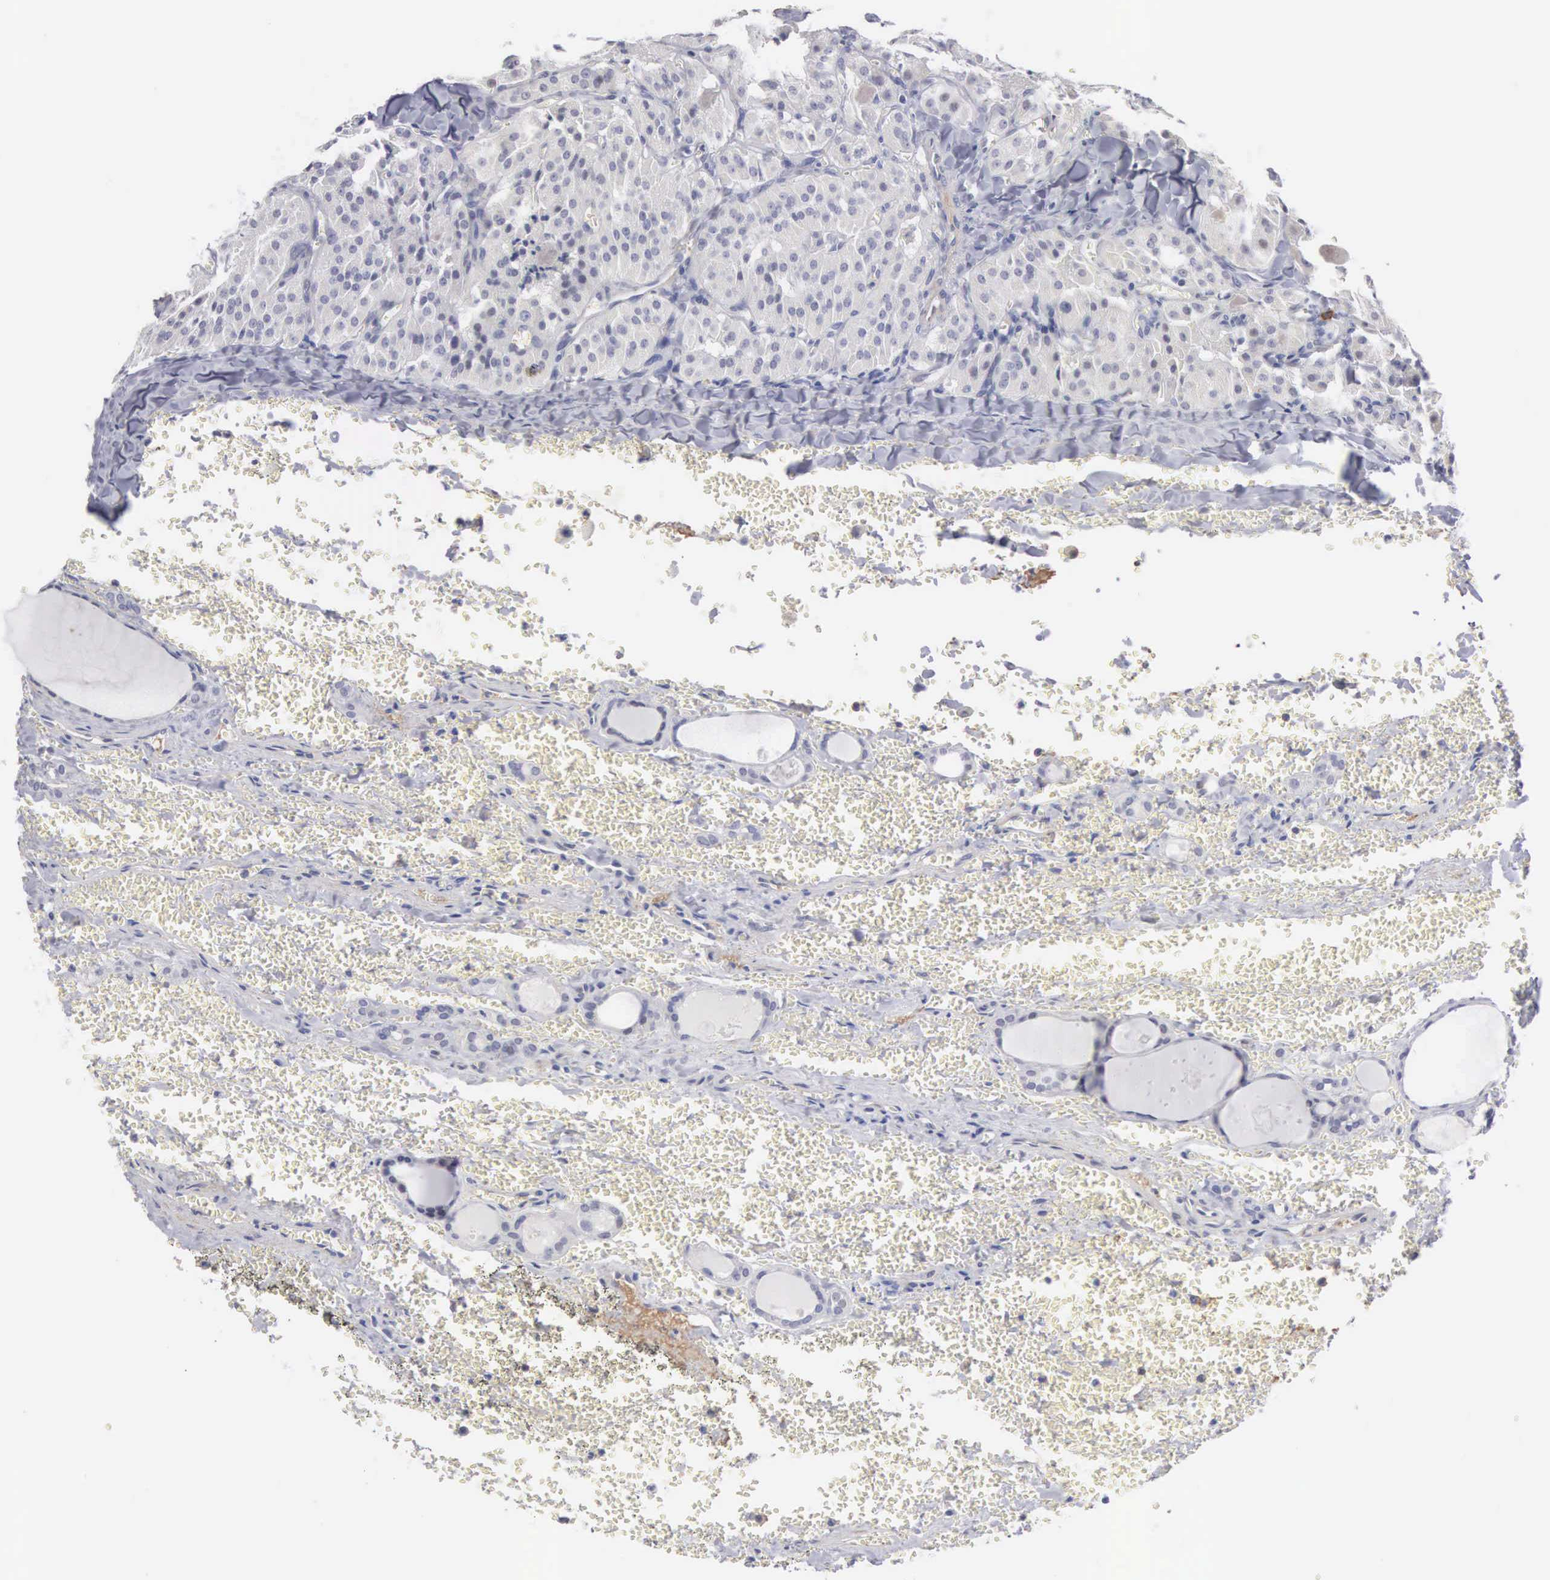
{"staining": {"intensity": "negative", "quantity": "none", "location": "none"}, "tissue": "thyroid cancer", "cell_type": "Tumor cells", "image_type": "cancer", "snomed": [{"axis": "morphology", "description": "Carcinoma, NOS"}, {"axis": "topography", "description": "Thyroid gland"}], "caption": "Immunohistochemical staining of thyroid cancer reveals no significant positivity in tumor cells.", "gene": "ELFN2", "patient": {"sex": "male", "age": 76}}